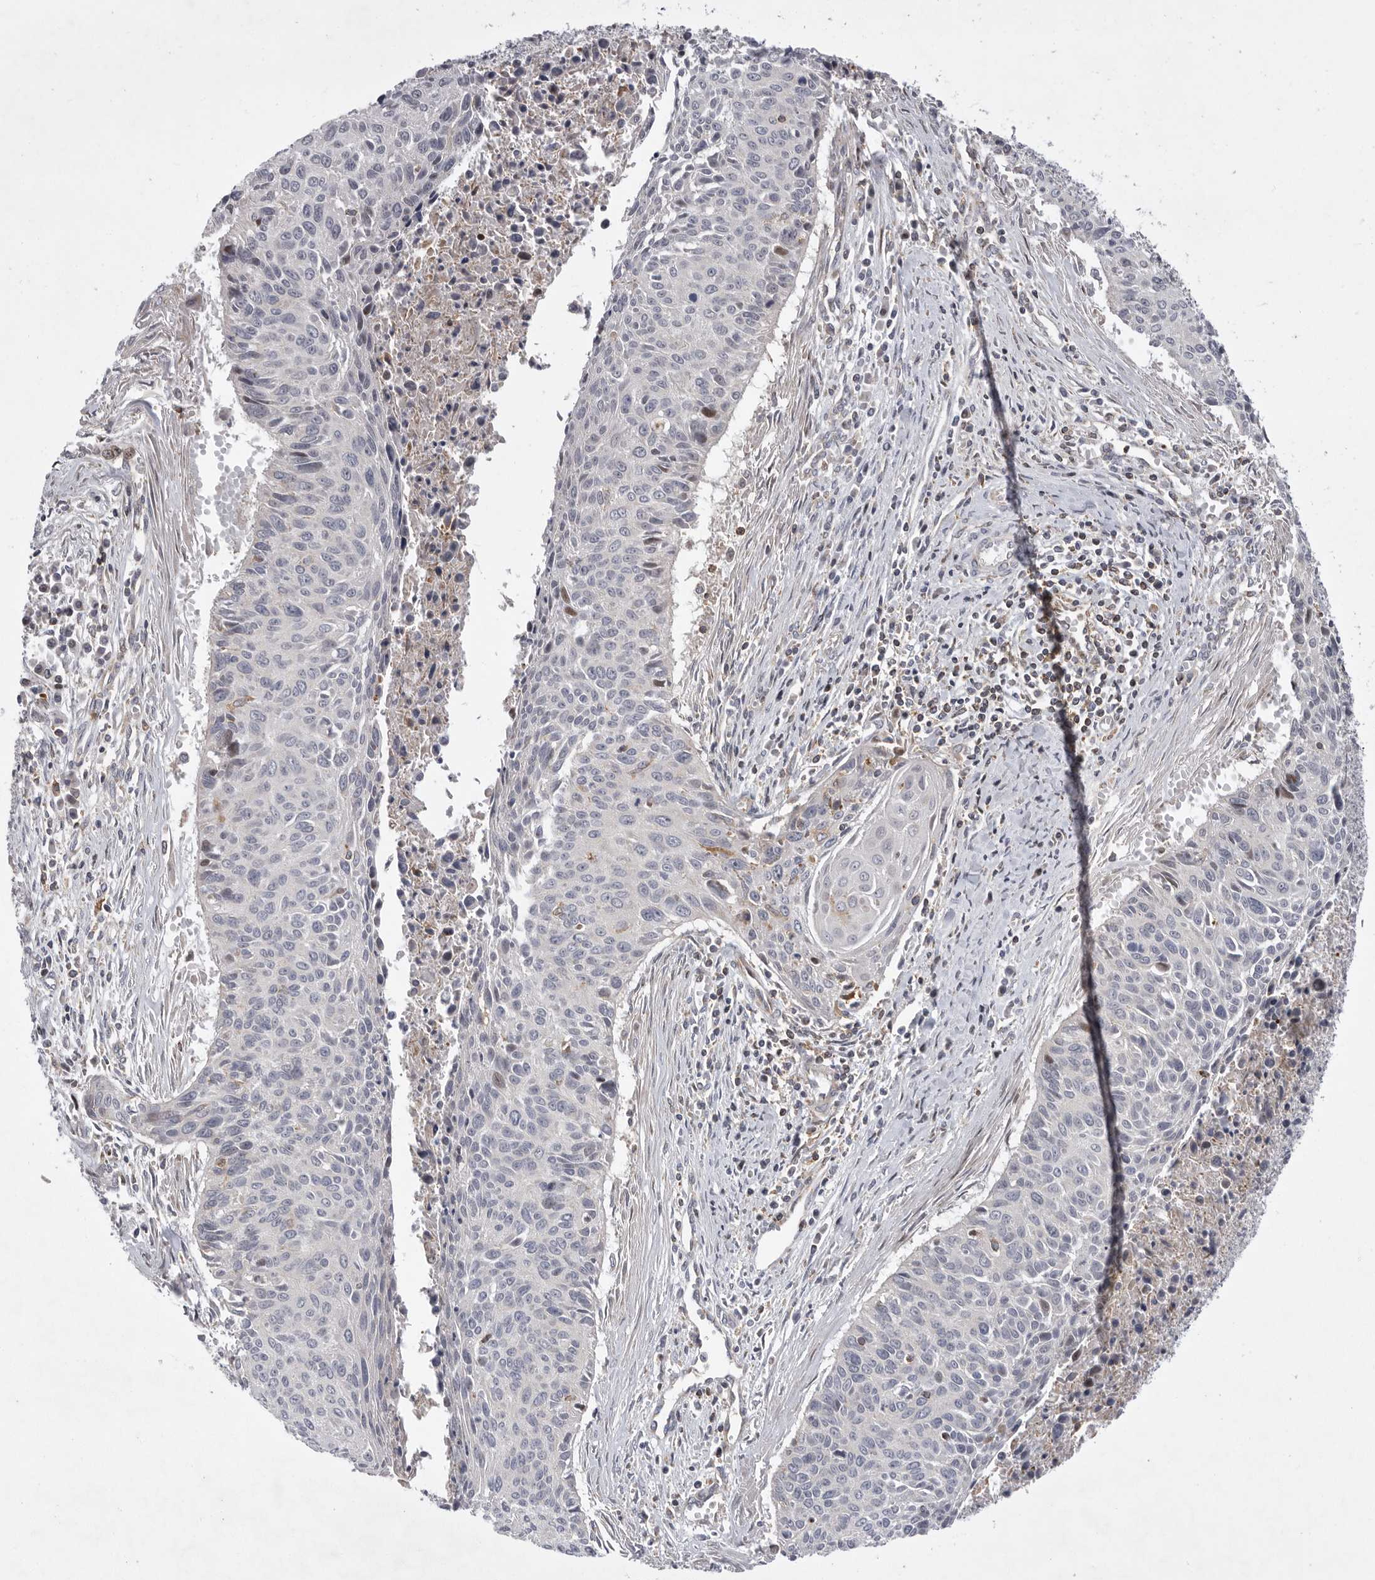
{"staining": {"intensity": "negative", "quantity": "none", "location": "none"}, "tissue": "cervical cancer", "cell_type": "Tumor cells", "image_type": "cancer", "snomed": [{"axis": "morphology", "description": "Squamous cell carcinoma, NOS"}, {"axis": "topography", "description": "Cervix"}], "caption": "Tumor cells are negative for protein expression in human cervical cancer.", "gene": "MPZL1", "patient": {"sex": "female", "age": 55}}